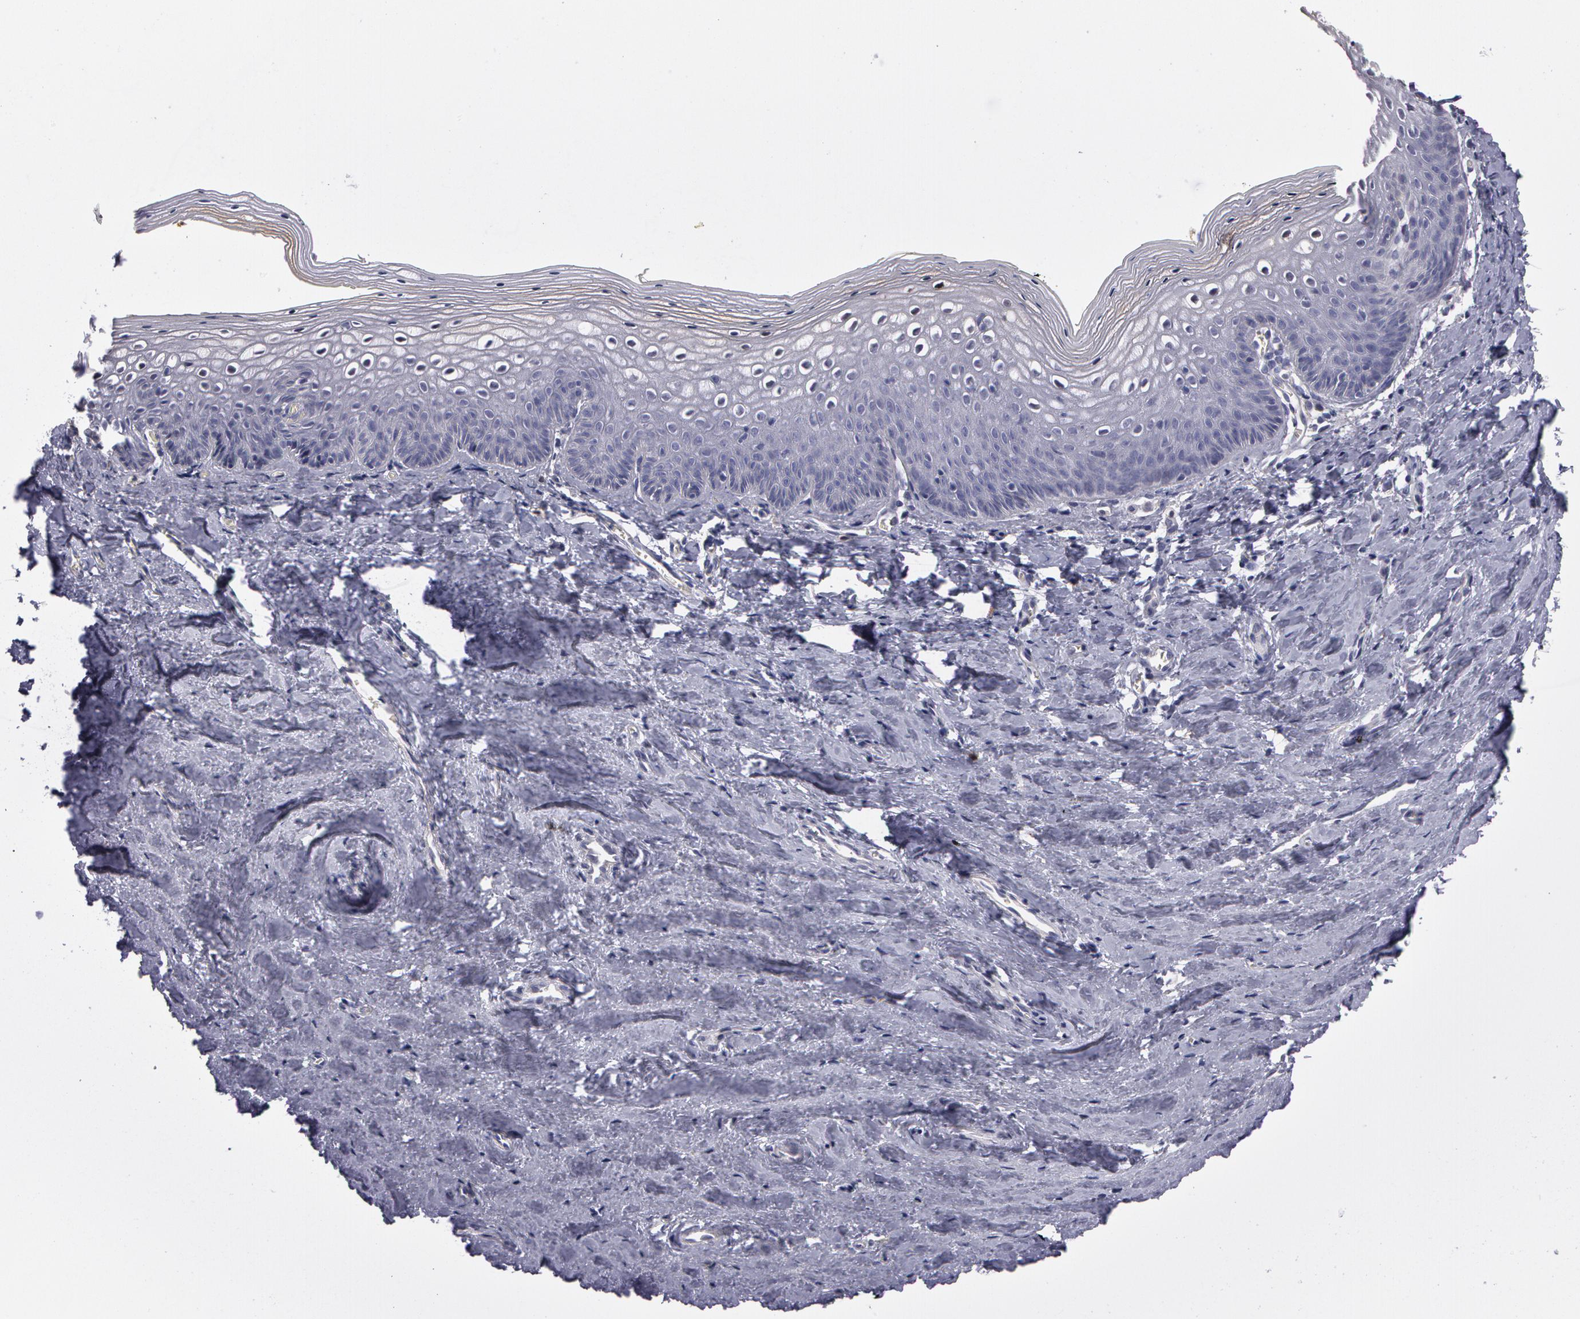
{"staining": {"intensity": "negative", "quantity": "none", "location": "none"}, "tissue": "vagina", "cell_type": "Squamous epithelial cells", "image_type": "normal", "snomed": [{"axis": "morphology", "description": "Normal tissue, NOS"}, {"axis": "topography", "description": "Vagina"}], "caption": "A high-resolution photomicrograph shows IHC staining of benign vagina, which reveals no significant positivity in squamous epithelial cells. (DAB immunohistochemistry (IHC) visualized using brightfield microscopy, high magnification).", "gene": "PRICKLE1", "patient": {"sex": "female", "age": 46}}